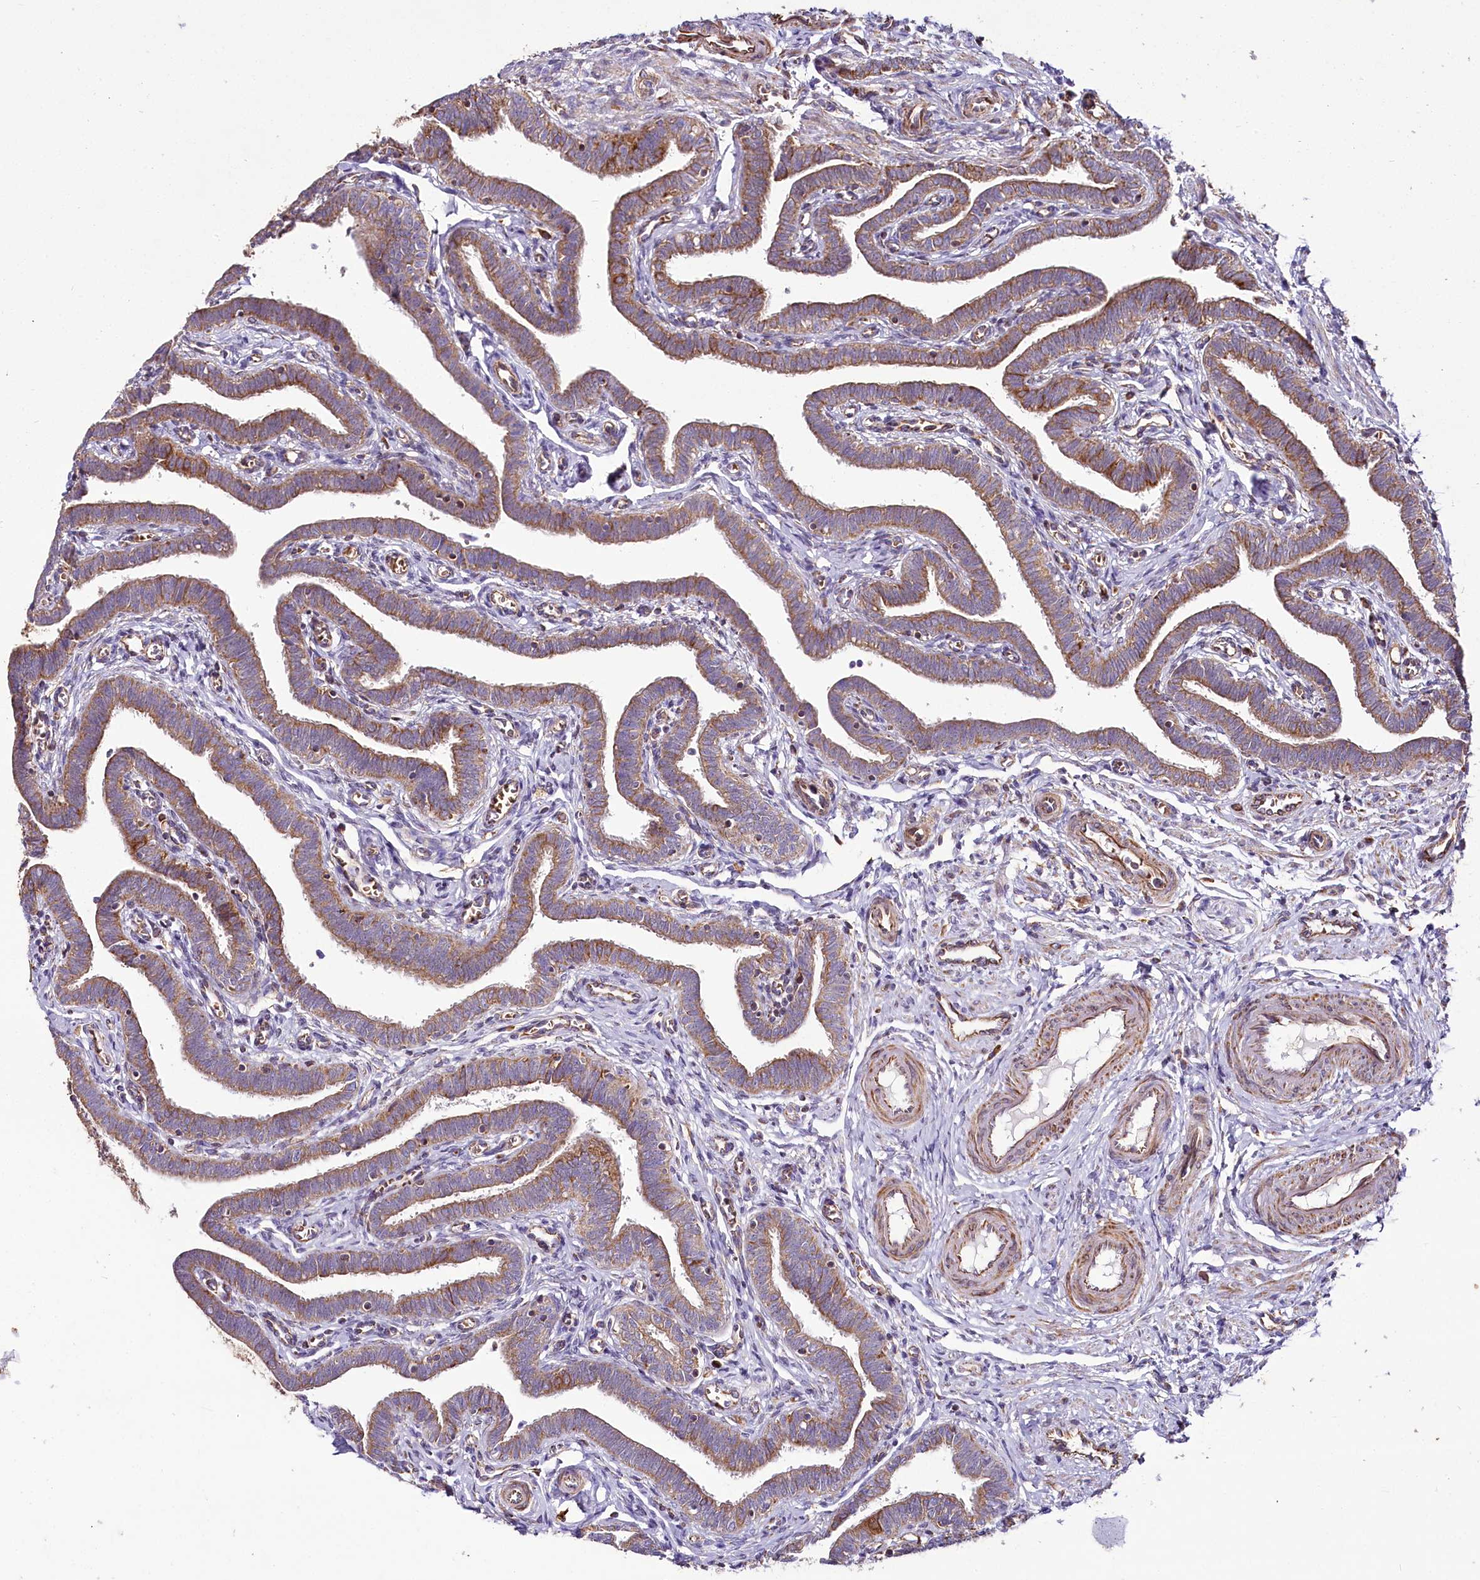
{"staining": {"intensity": "moderate", "quantity": ">75%", "location": "cytoplasmic/membranous"}, "tissue": "fallopian tube", "cell_type": "Glandular cells", "image_type": "normal", "snomed": [{"axis": "morphology", "description": "Normal tissue, NOS"}, {"axis": "topography", "description": "Fallopian tube"}], "caption": "IHC (DAB (3,3'-diaminobenzidine)) staining of unremarkable fallopian tube reveals moderate cytoplasmic/membranous protein expression in about >75% of glandular cells.", "gene": "THUMPD3", "patient": {"sex": "female", "age": 36}}